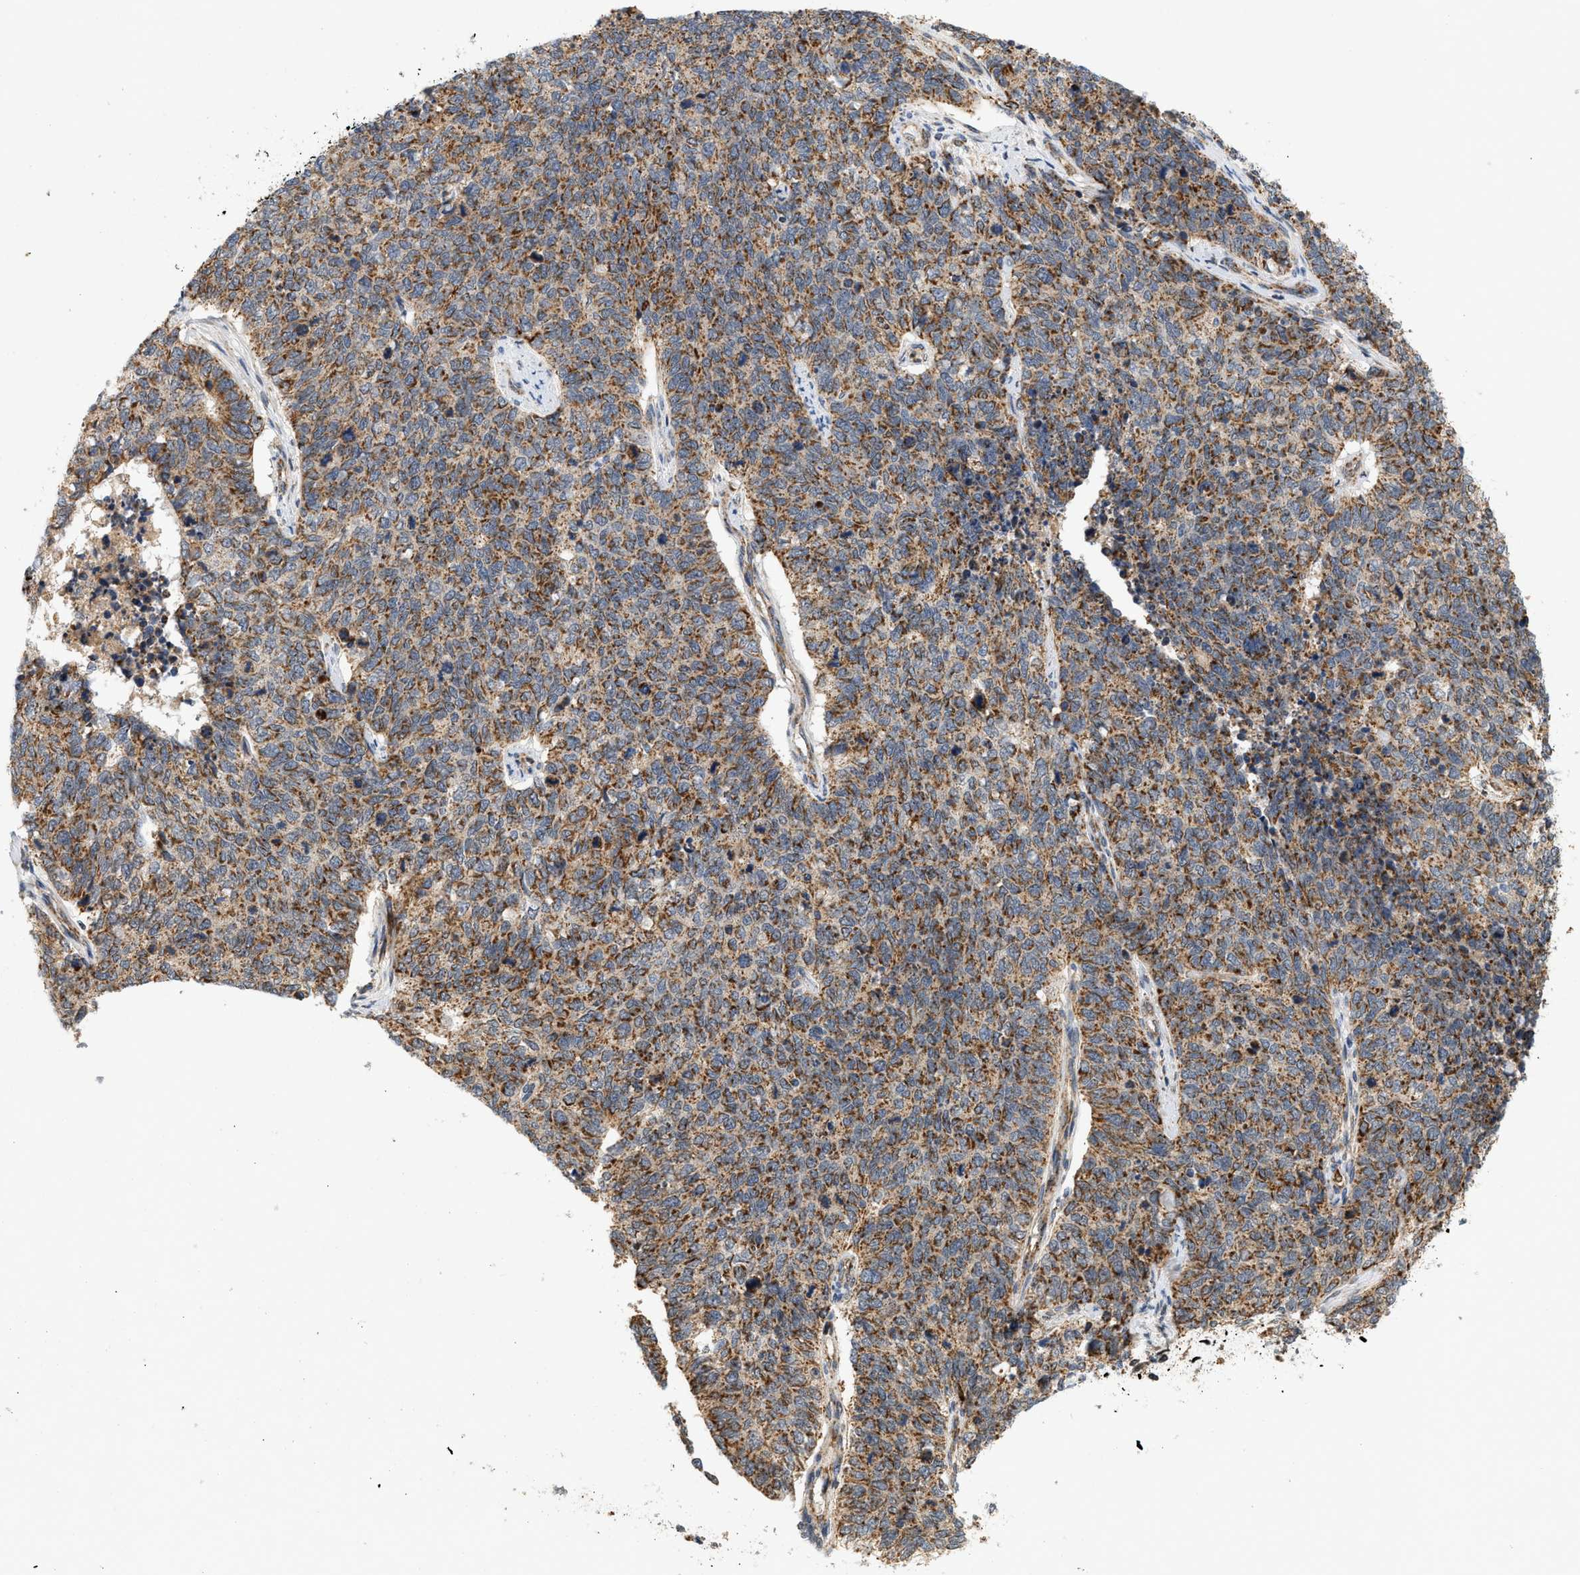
{"staining": {"intensity": "moderate", "quantity": ">75%", "location": "cytoplasmic/membranous"}, "tissue": "cervical cancer", "cell_type": "Tumor cells", "image_type": "cancer", "snomed": [{"axis": "morphology", "description": "Squamous cell carcinoma, NOS"}, {"axis": "topography", "description": "Cervix"}], "caption": "DAB immunohistochemical staining of human cervical cancer (squamous cell carcinoma) demonstrates moderate cytoplasmic/membranous protein expression in about >75% of tumor cells. (Stains: DAB (3,3'-diaminobenzidine) in brown, nuclei in blue, Microscopy: brightfield microscopy at high magnification).", "gene": "MCU", "patient": {"sex": "female", "age": 63}}